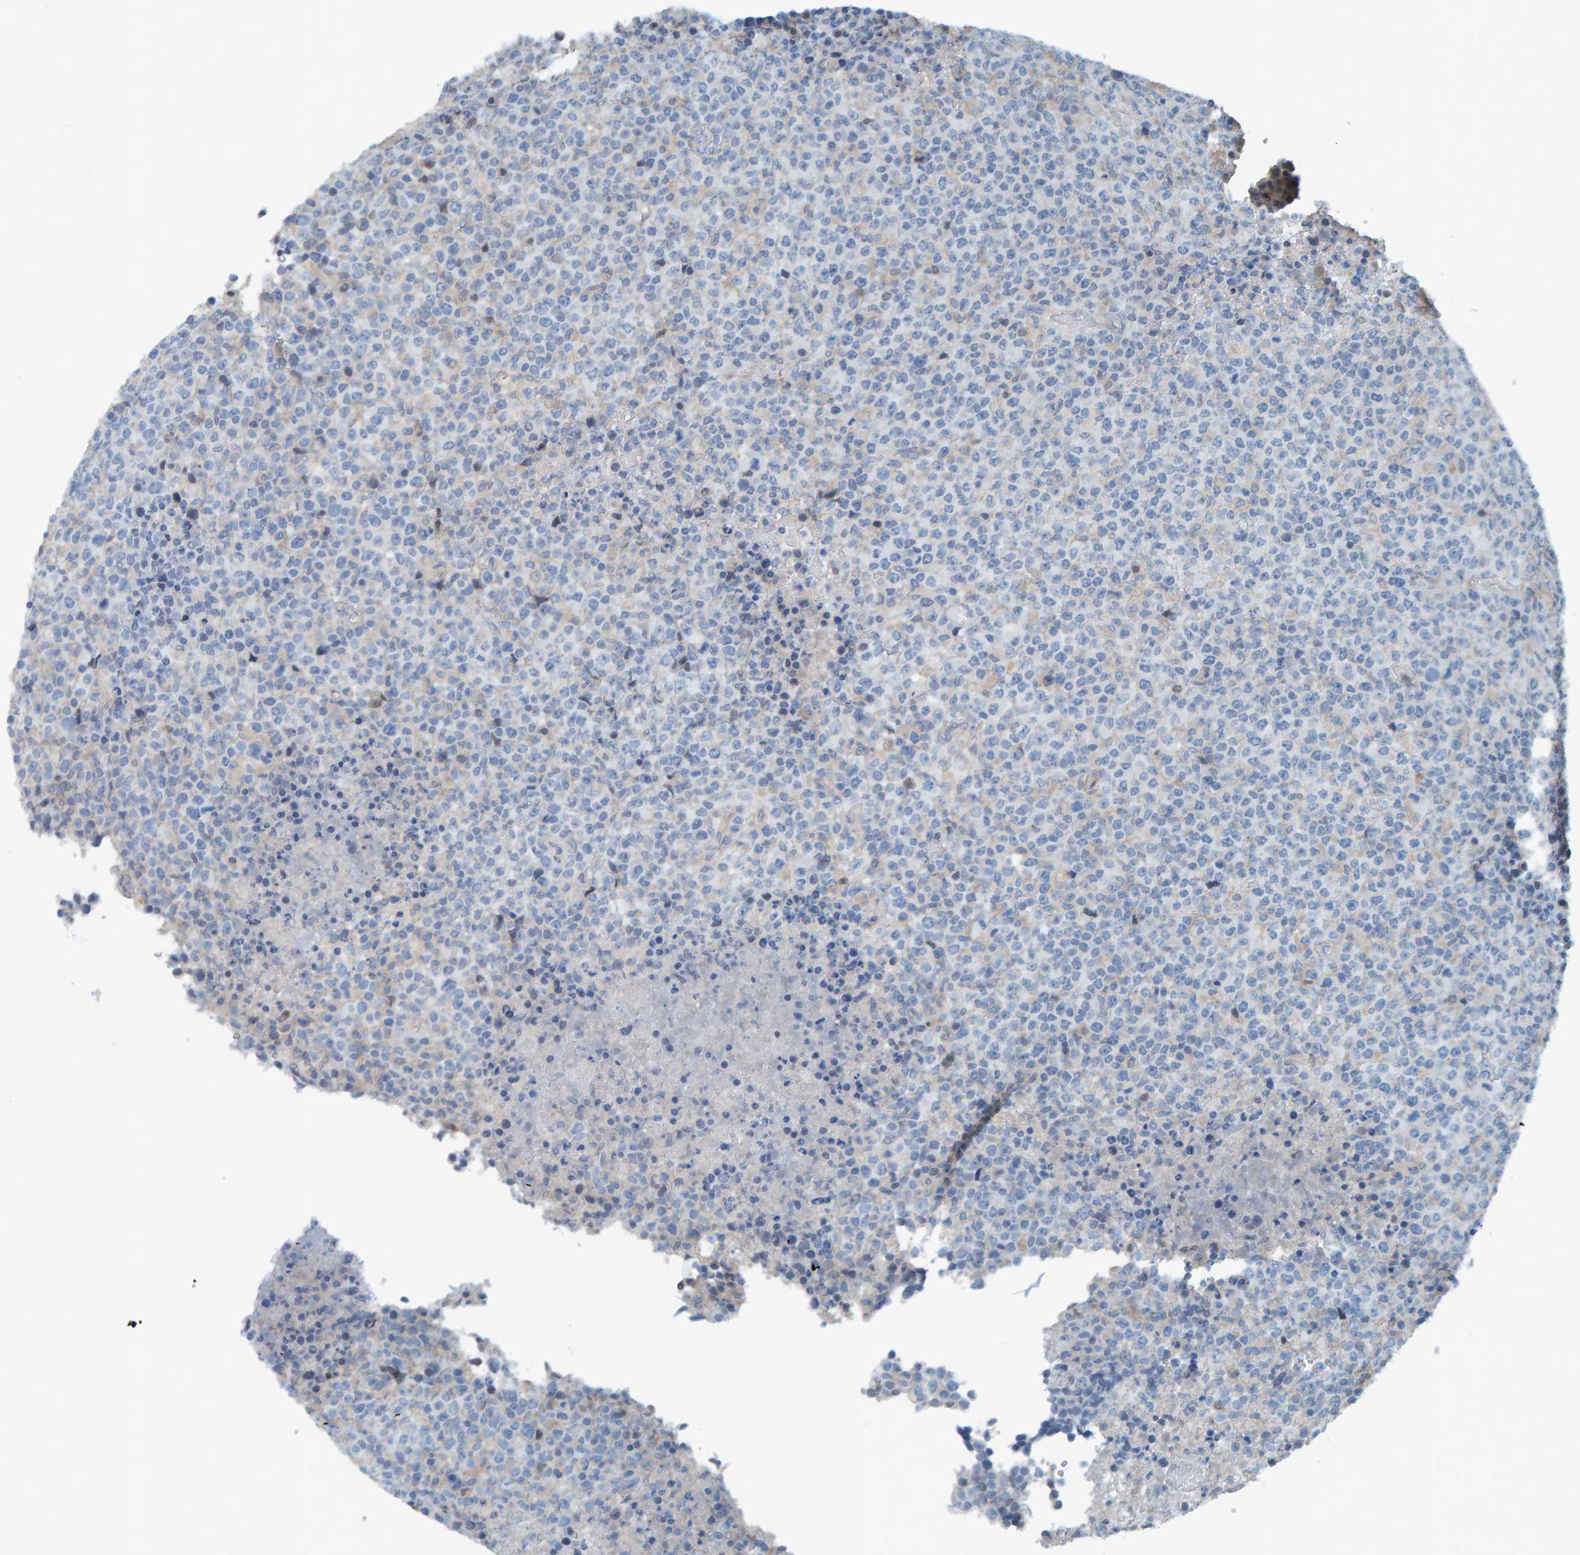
{"staining": {"intensity": "negative", "quantity": "none", "location": "none"}, "tissue": "lymphoma", "cell_type": "Tumor cells", "image_type": "cancer", "snomed": [{"axis": "morphology", "description": "Malignant lymphoma, non-Hodgkin's type, High grade"}, {"axis": "topography", "description": "Lymph node"}], "caption": "High magnification brightfield microscopy of malignant lymphoma, non-Hodgkin's type (high-grade) stained with DAB (brown) and counterstained with hematoxylin (blue): tumor cells show no significant positivity.", "gene": "CNP", "patient": {"sex": "male", "age": 13}}